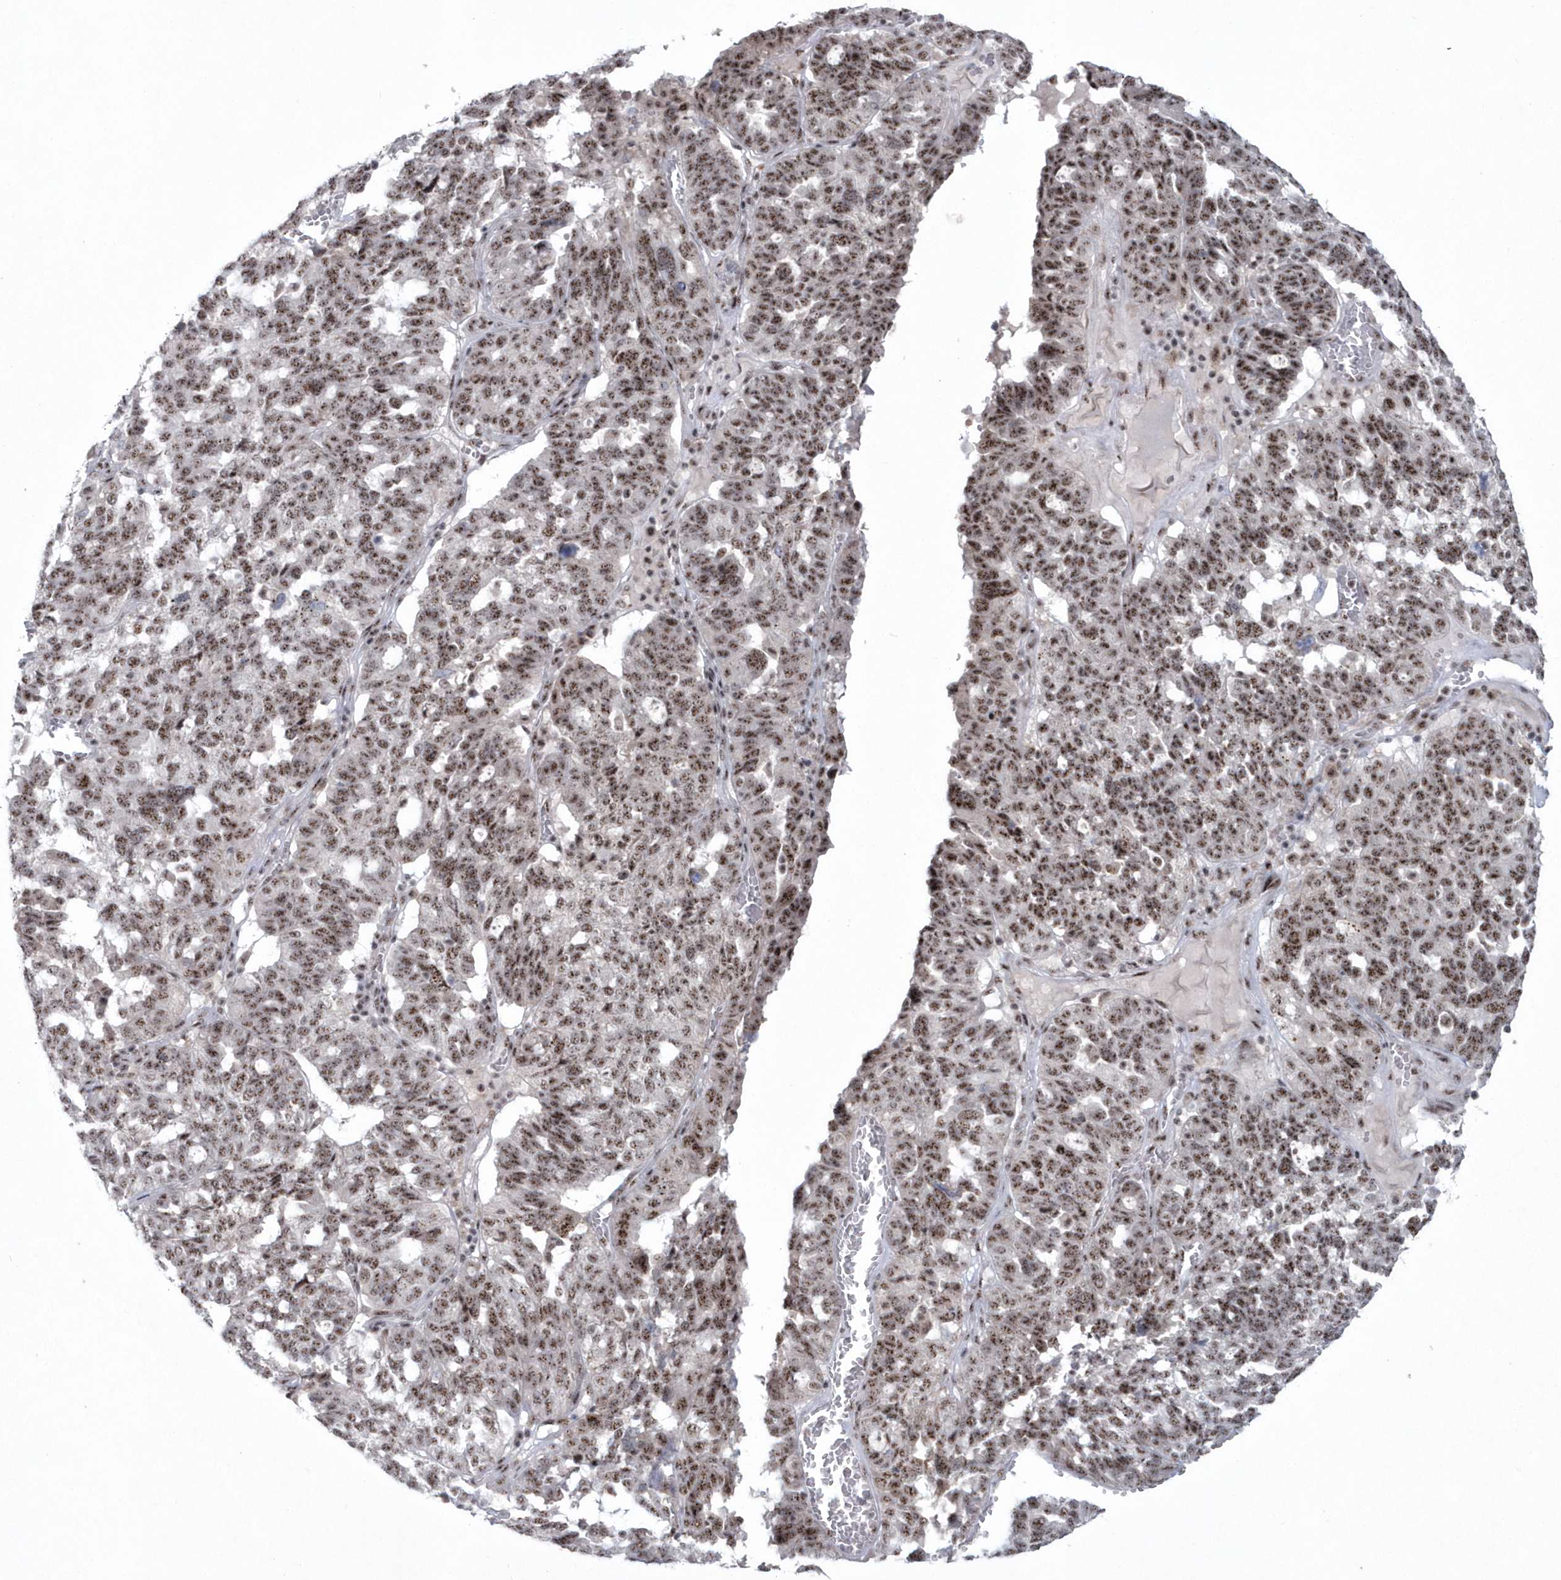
{"staining": {"intensity": "moderate", "quantity": ">75%", "location": "nuclear"}, "tissue": "ovarian cancer", "cell_type": "Tumor cells", "image_type": "cancer", "snomed": [{"axis": "morphology", "description": "Cystadenocarcinoma, serous, NOS"}, {"axis": "topography", "description": "Ovary"}], "caption": "This image reveals immunohistochemistry (IHC) staining of human serous cystadenocarcinoma (ovarian), with medium moderate nuclear staining in about >75% of tumor cells.", "gene": "KDM6B", "patient": {"sex": "female", "age": 59}}